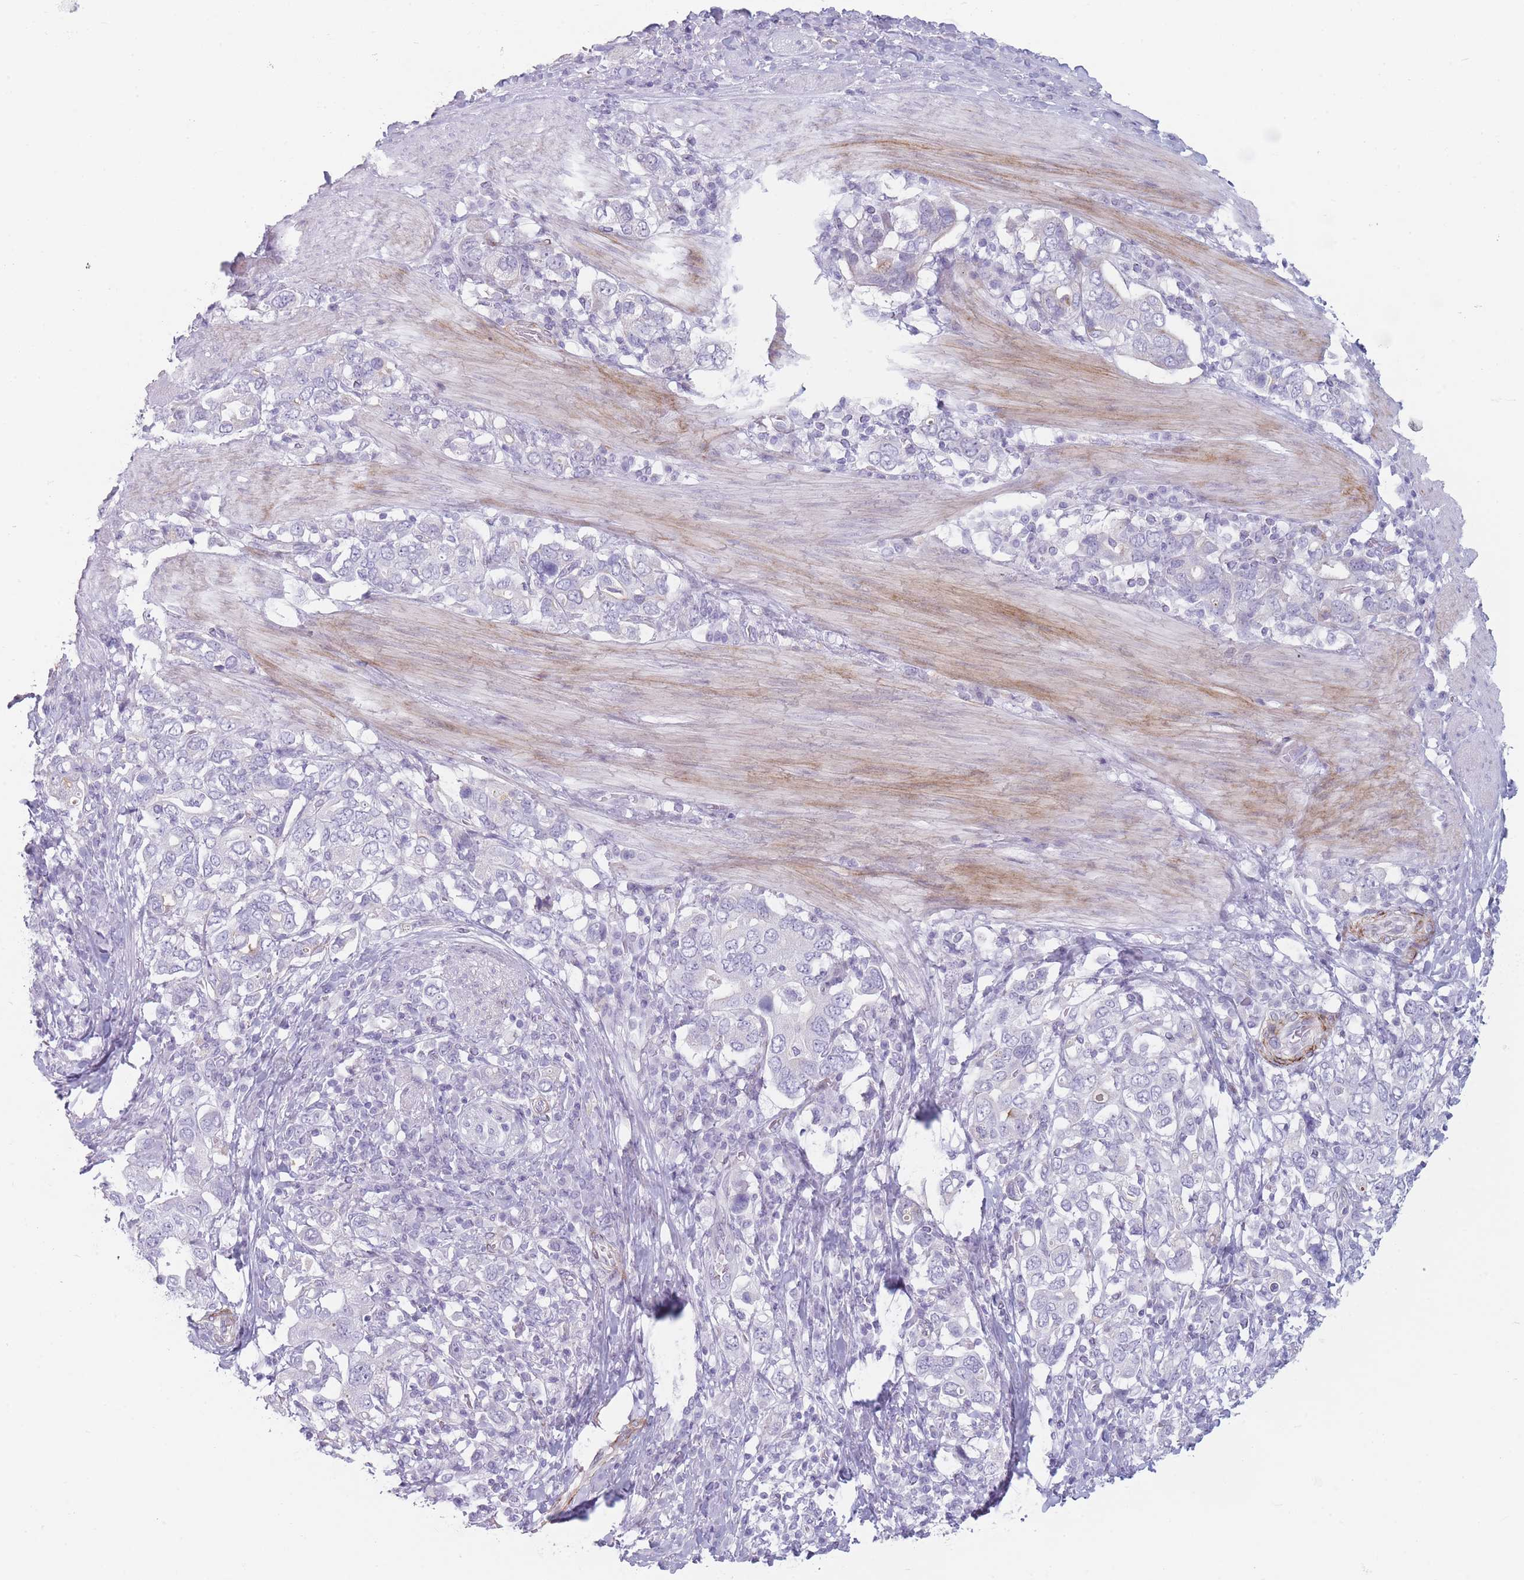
{"staining": {"intensity": "negative", "quantity": "none", "location": "none"}, "tissue": "stomach cancer", "cell_type": "Tumor cells", "image_type": "cancer", "snomed": [{"axis": "morphology", "description": "Adenocarcinoma, NOS"}, {"axis": "topography", "description": "Stomach, upper"}, {"axis": "topography", "description": "Stomach"}], "caption": "Adenocarcinoma (stomach) was stained to show a protein in brown. There is no significant positivity in tumor cells. (DAB (3,3'-diaminobenzidine) IHC, high magnification).", "gene": "IFNA6", "patient": {"sex": "male", "age": 62}}